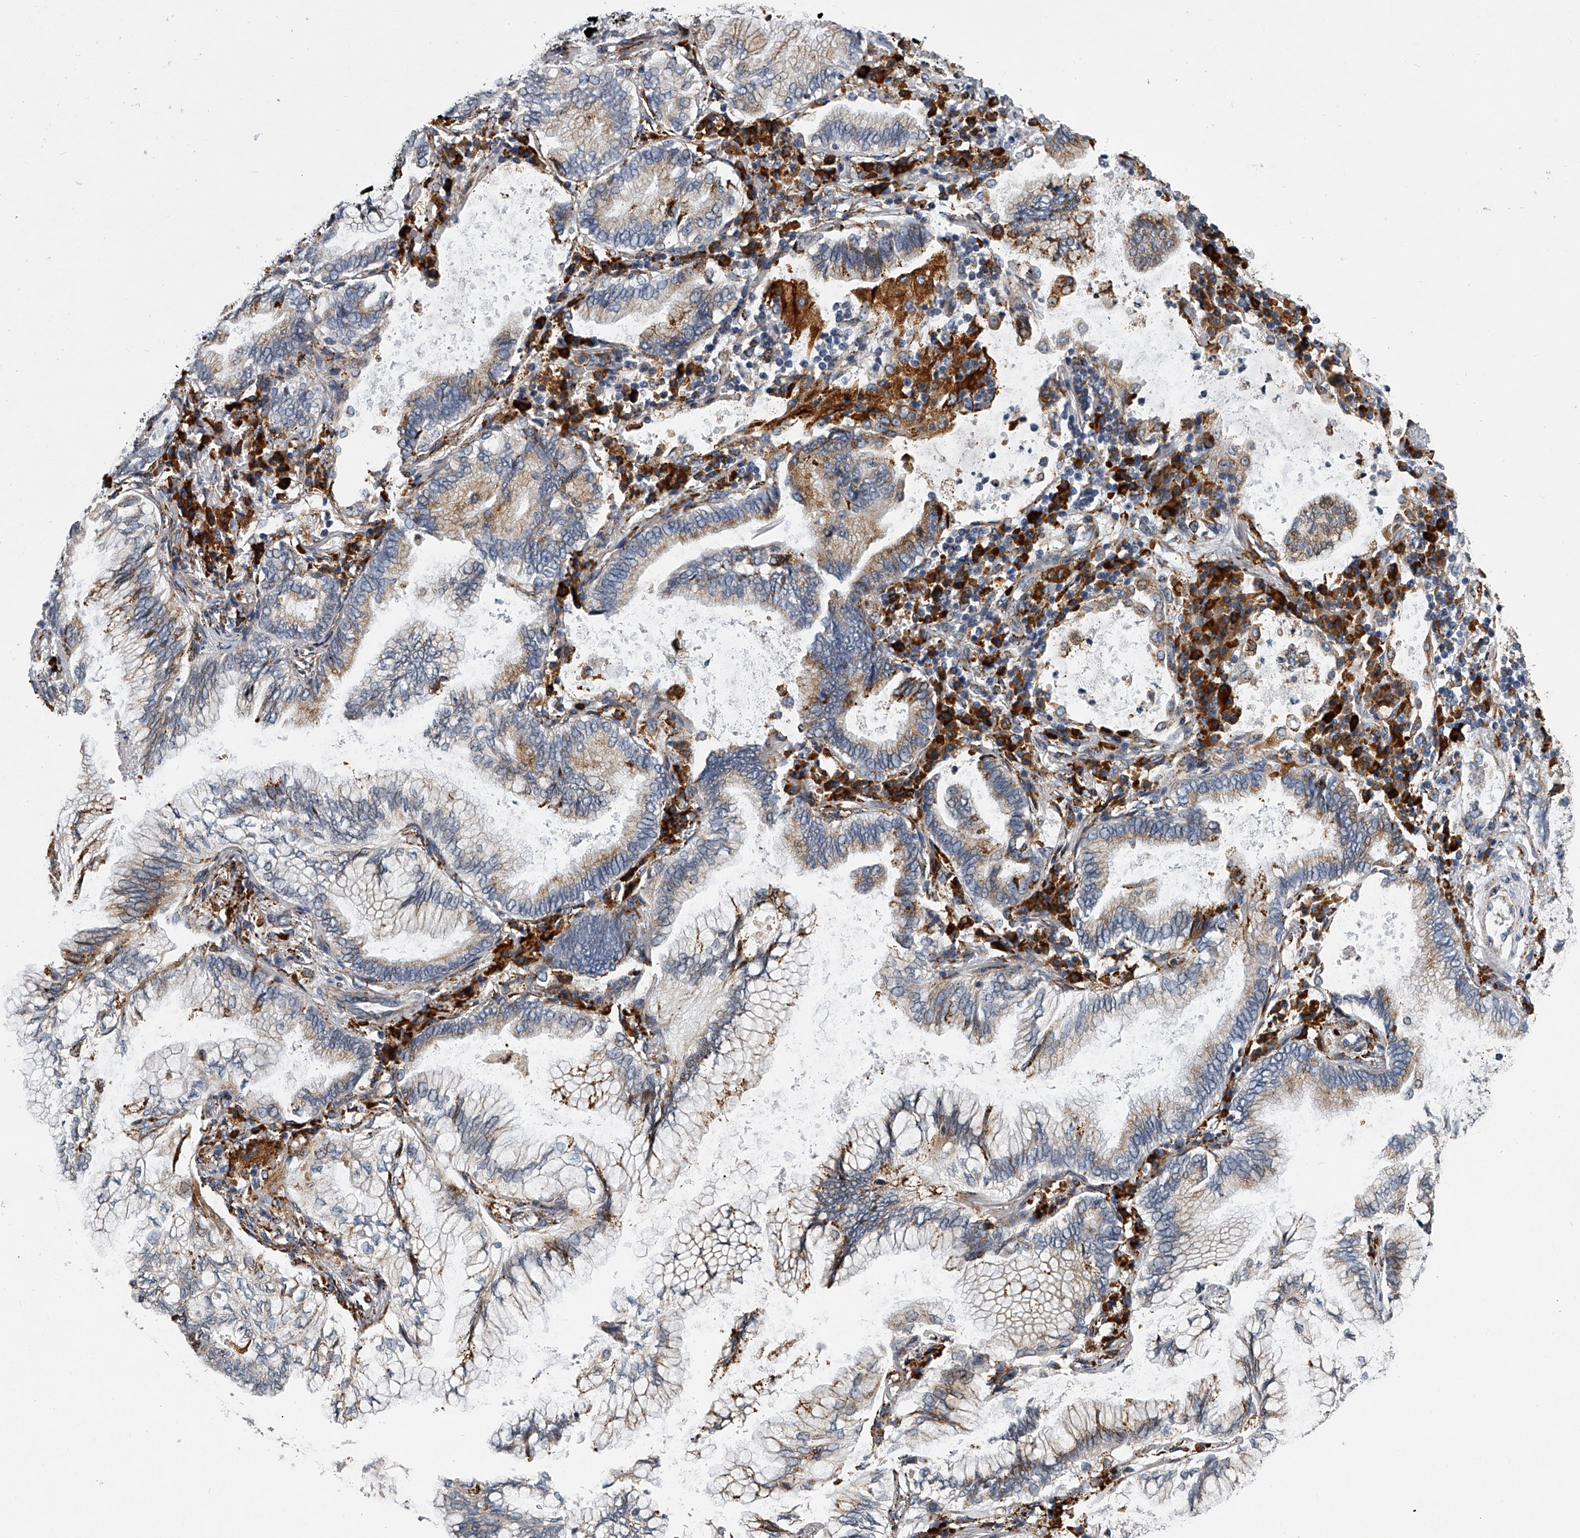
{"staining": {"intensity": "moderate", "quantity": "<25%", "location": "cytoplasmic/membranous"}, "tissue": "lung cancer", "cell_type": "Tumor cells", "image_type": "cancer", "snomed": [{"axis": "morphology", "description": "Adenocarcinoma, NOS"}, {"axis": "topography", "description": "Lung"}], "caption": "Lung cancer tissue exhibits moderate cytoplasmic/membranous expression in about <25% of tumor cells", "gene": "TMEM63C", "patient": {"sex": "female", "age": 70}}